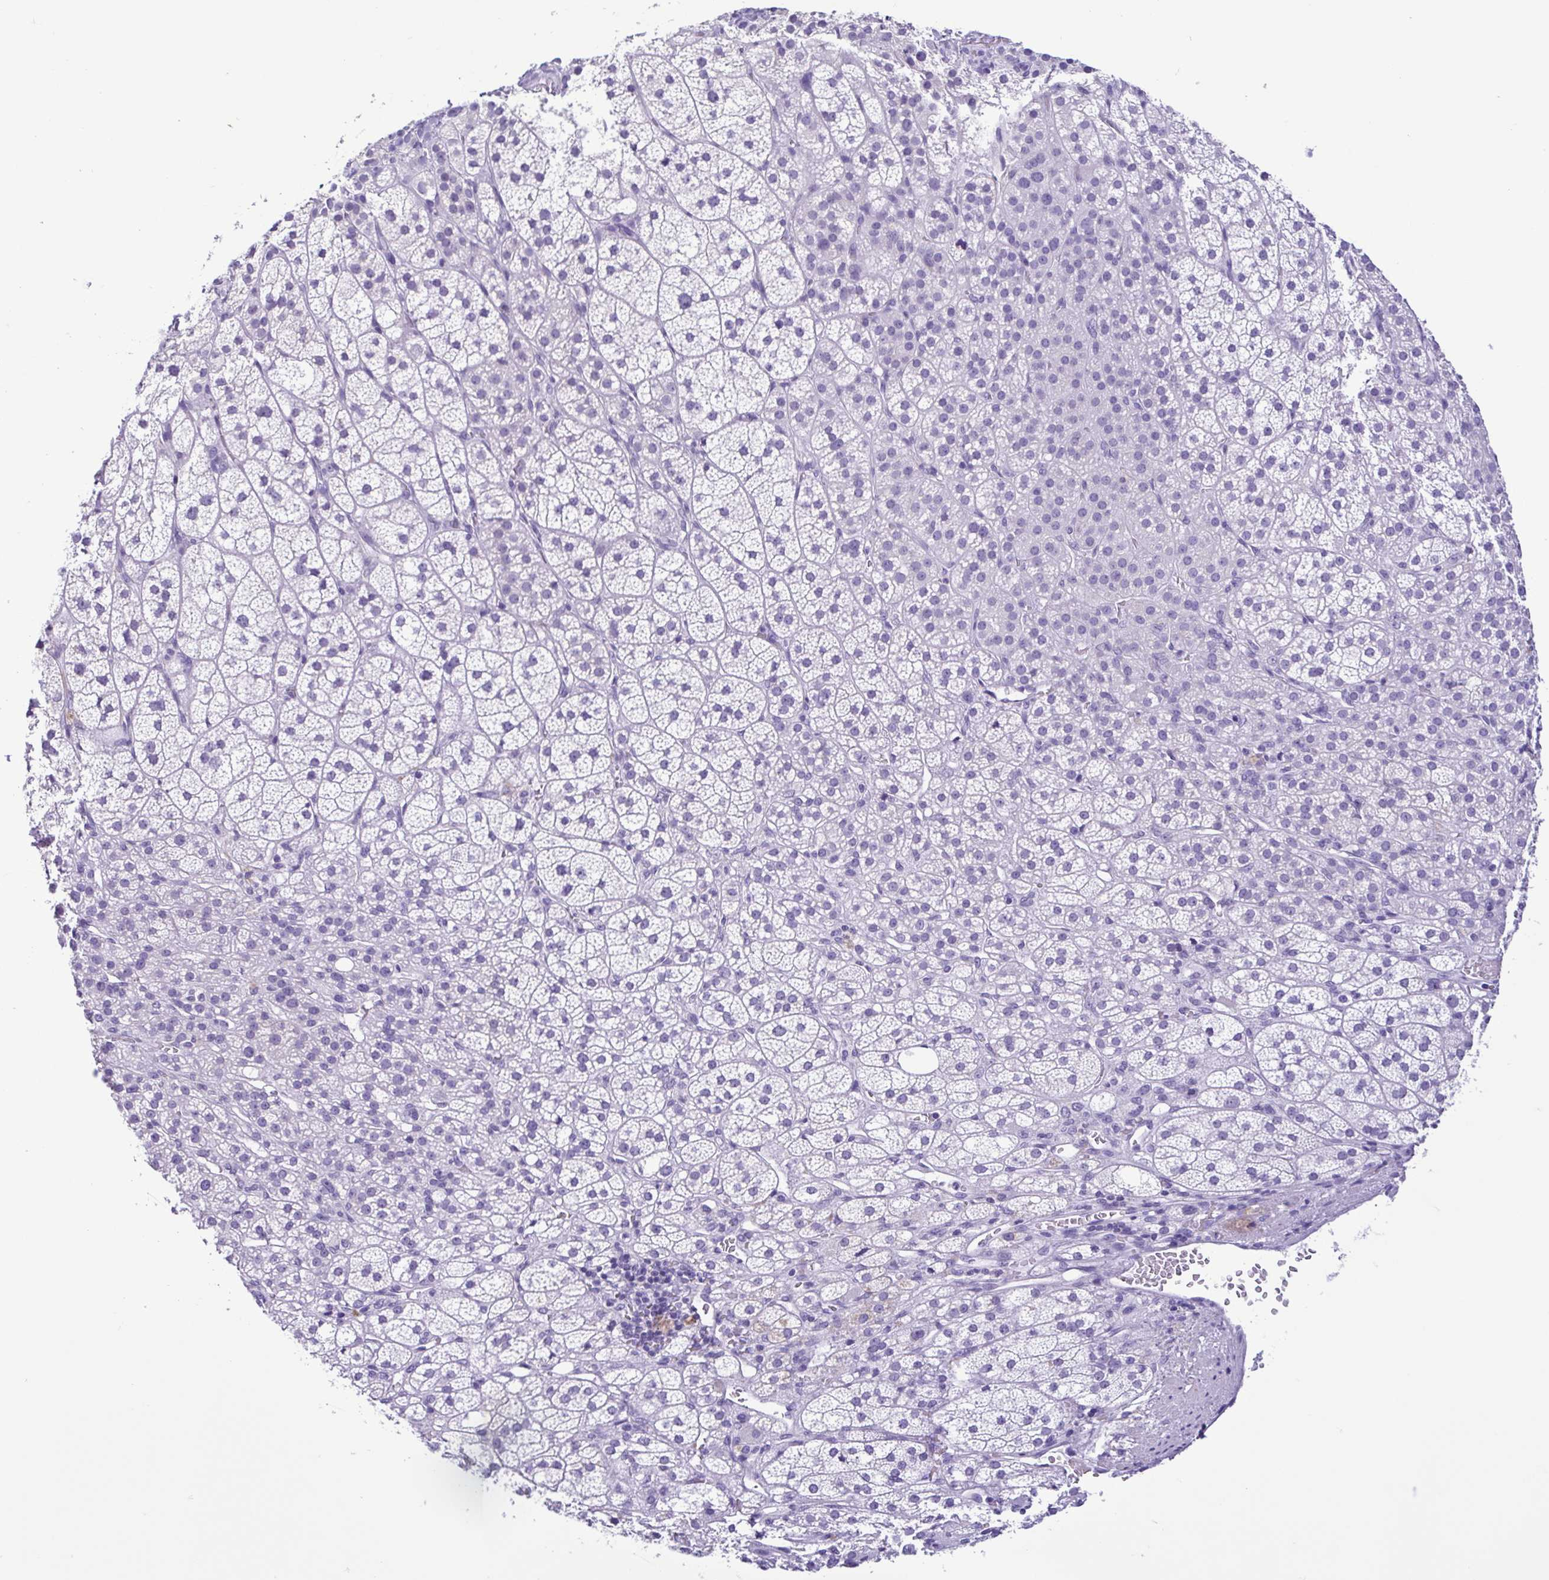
{"staining": {"intensity": "negative", "quantity": "none", "location": "none"}, "tissue": "adrenal gland", "cell_type": "Glandular cells", "image_type": "normal", "snomed": [{"axis": "morphology", "description": "Normal tissue, NOS"}, {"axis": "topography", "description": "Adrenal gland"}], "caption": "Histopathology image shows no protein staining in glandular cells of benign adrenal gland. The staining is performed using DAB (3,3'-diaminobenzidine) brown chromogen with nuclei counter-stained in using hematoxylin.", "gene": "CBY2", "patient": {"sex": "female", "age": 60}}